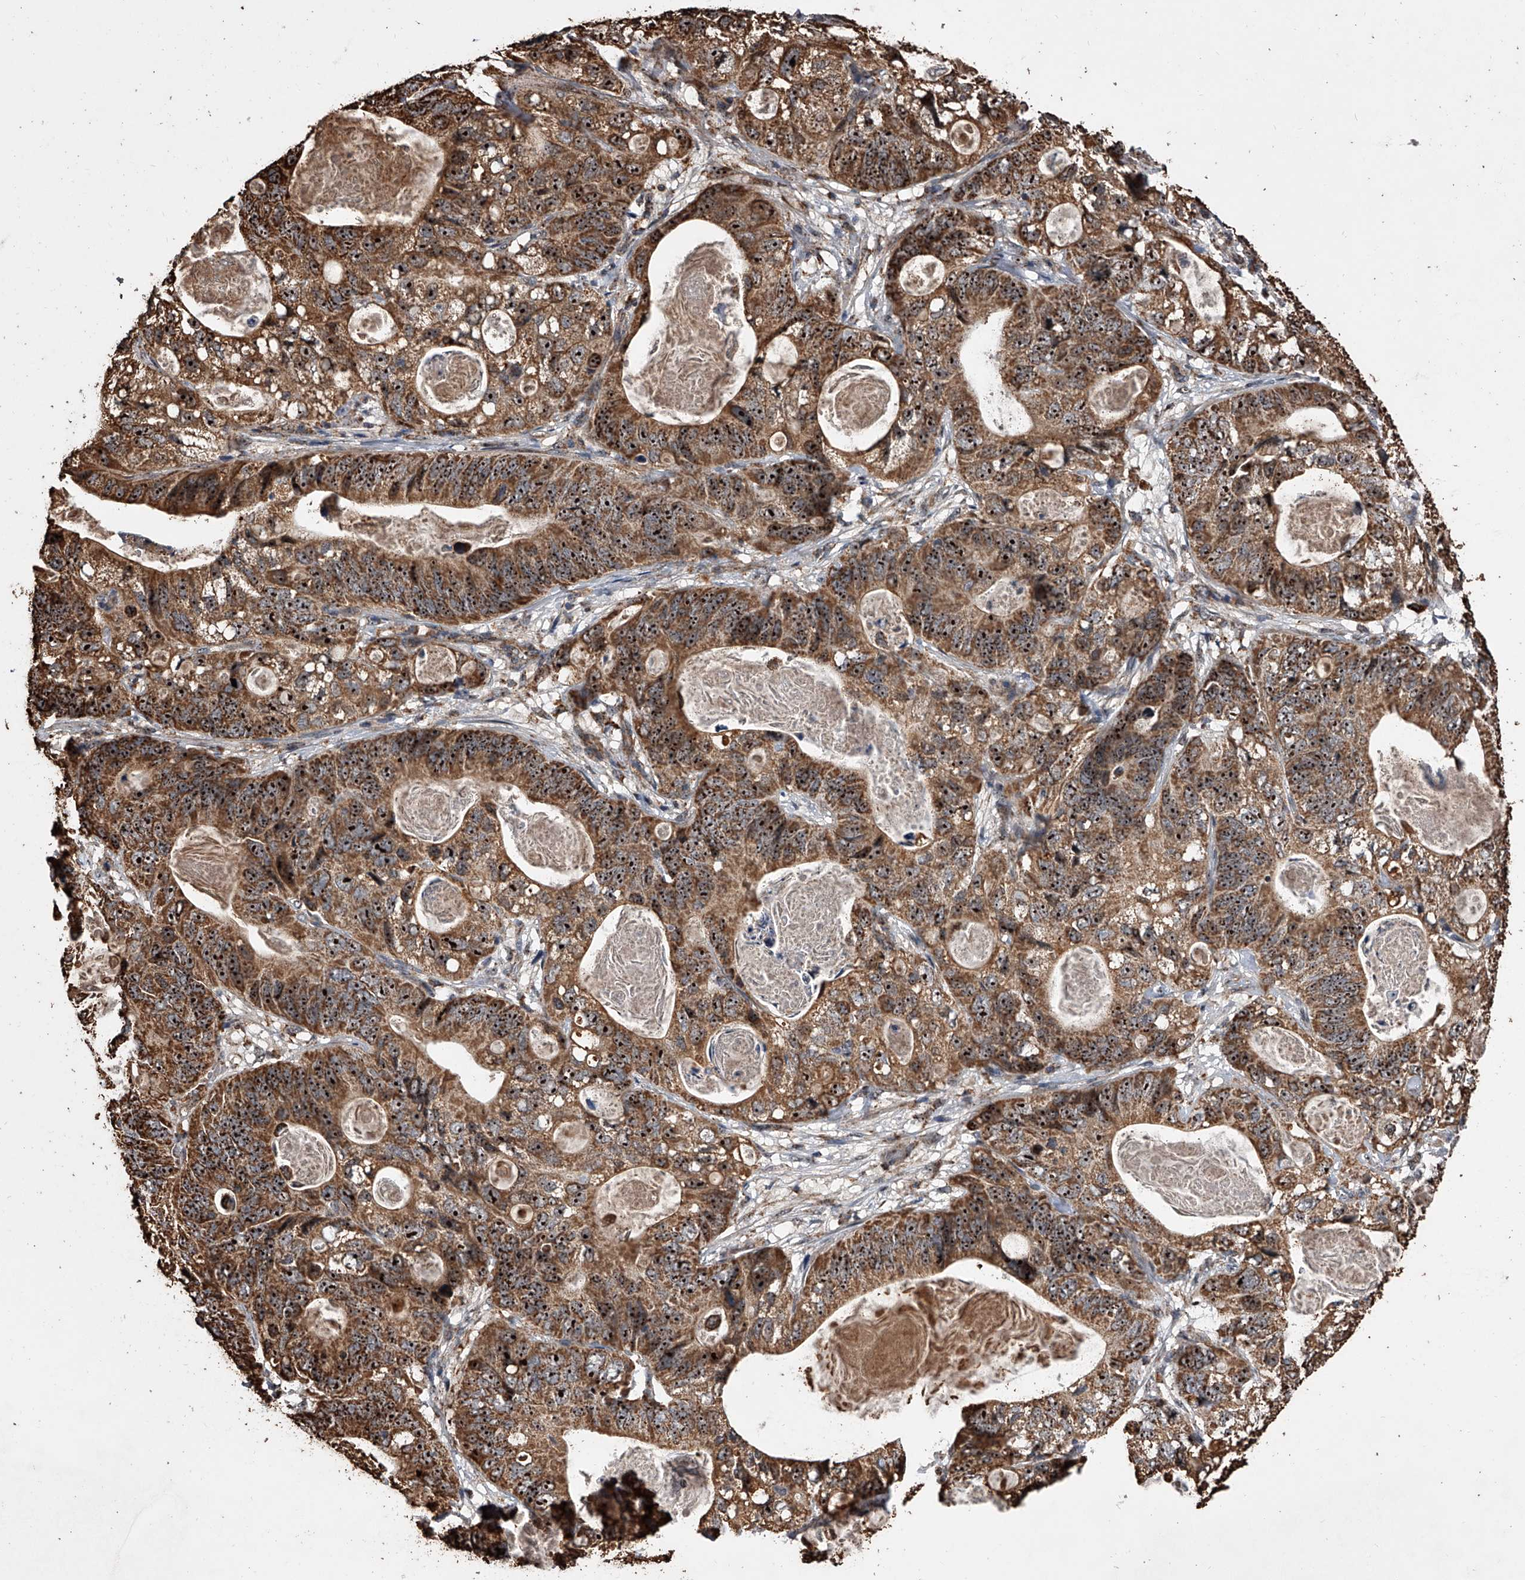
{"staining": {"intensity": "strong", "quantity": ">75%", "location": "cytoplasmic/membranous"}, "tissue": "stomach cancer", "cell_type": "Tumor cells", "image_type": "cancer", "snomed": [{"axis": "morphology", "description": "Normal tissue, NOS"}, {"axis": "morphology", "description": "Adenocarcinoma, NOS"}, {"axis": "topography", "description": "Stomach"}], "caption": "A brown stain highlights strong cytoplasmic/membranous staining of a protein in stomach adenocarcinoma tumor cells. Immunohistochemistry (ihc) stains the protein in brown and the nuclei are stained blue.", "gene": "SMPDL3A", "patient": {"sex": "female", "age": 89}}